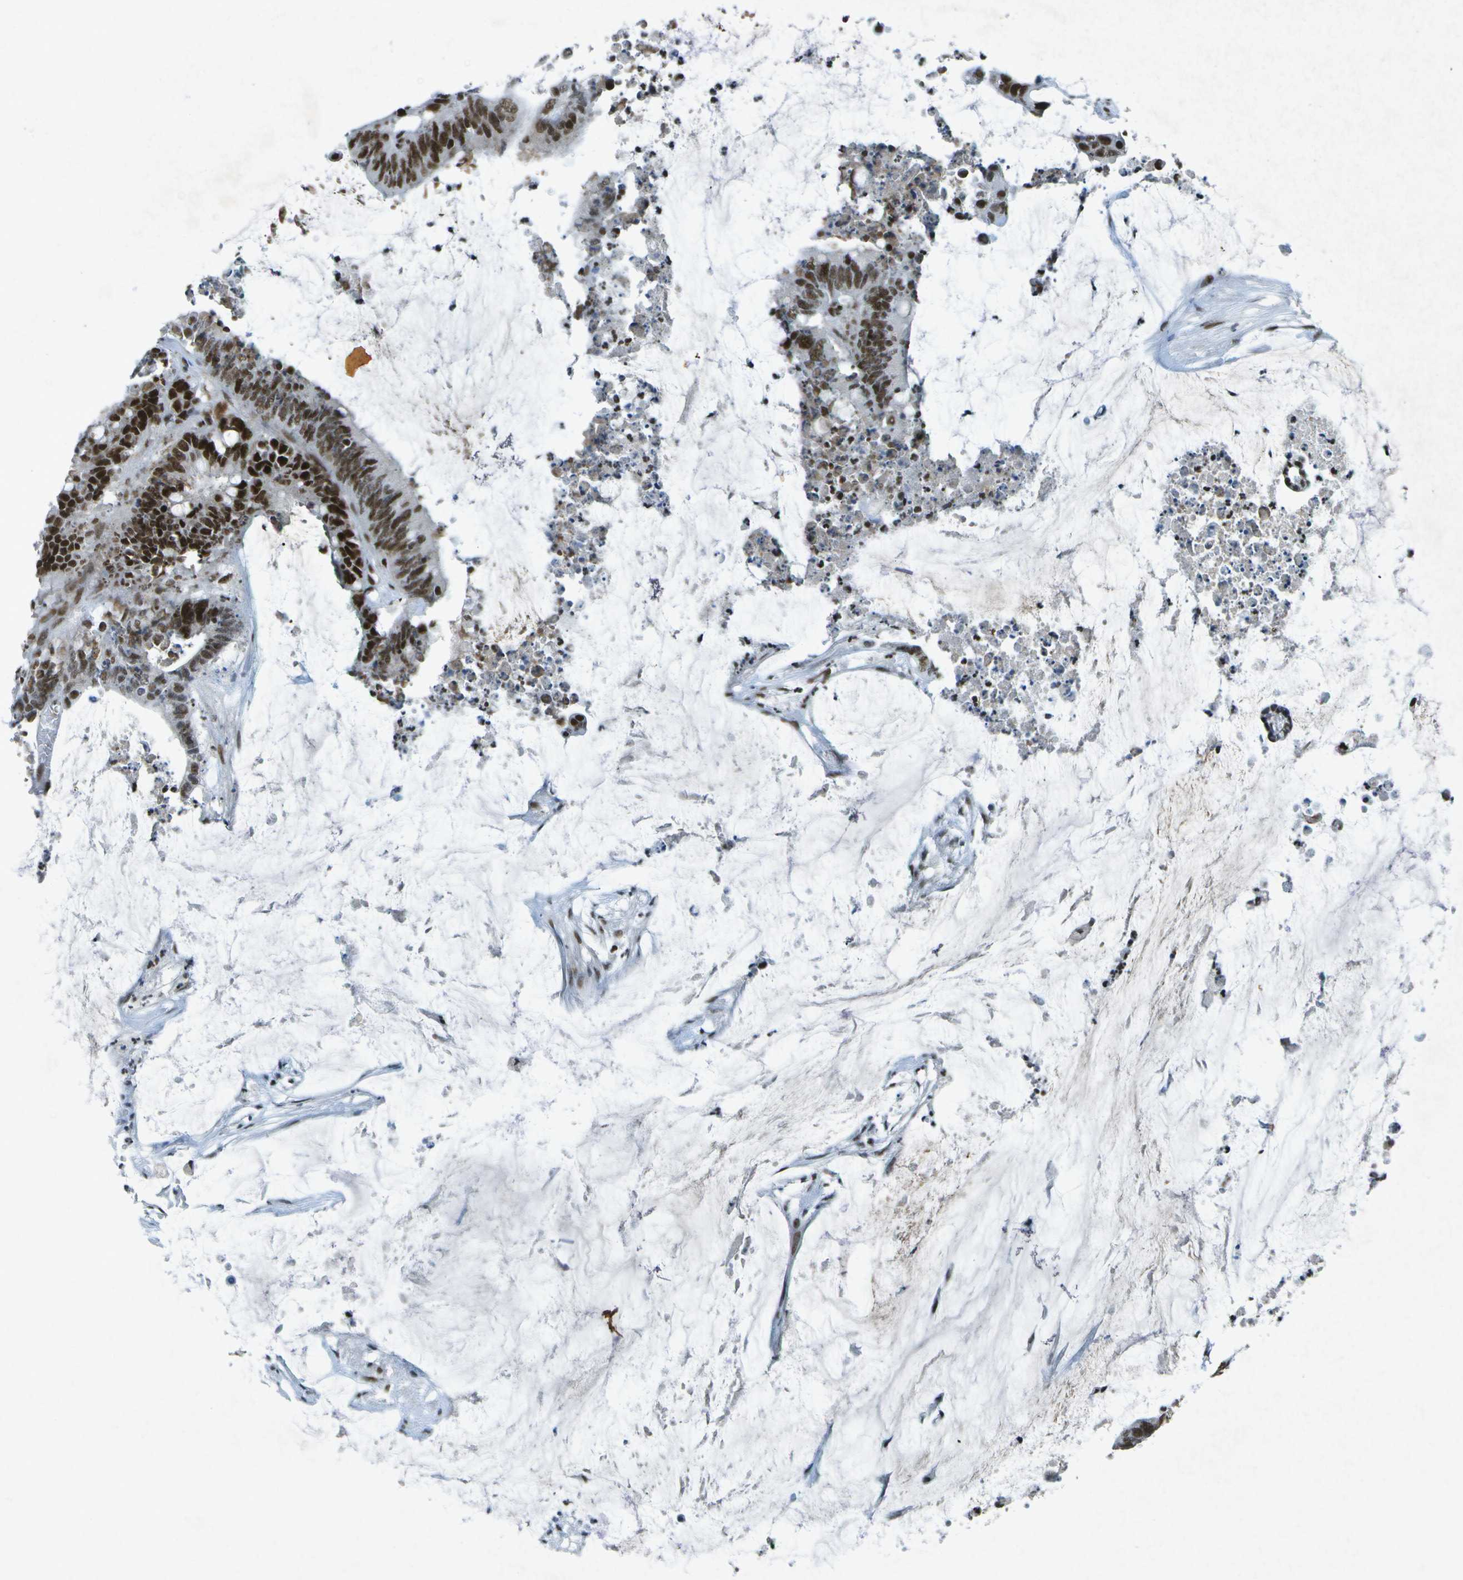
{"staining": {"intensity": "strong", "quantity": ">75%", "location": "nuclear"}, "tissue": "colorectal cancer", "cell_type": "Tumor cells", "image_type": "cancer", "snomed": [{"axis": "morphology", "description": "Adenocarcinoma, NOS"}, {"axis": "topography", "description": "Rectum"}], "caption": "Protein staining of colorectal adenocarcinoma tissue exhibits strong nuclear expression in about >75% of tumor cells. The staining was performed using DAB, with brown indicating positive protein expression. Nuclei are stained blue with hematoxylin.", "gene": "MTA2", "patient": {"sex": "female", "age": 66}}